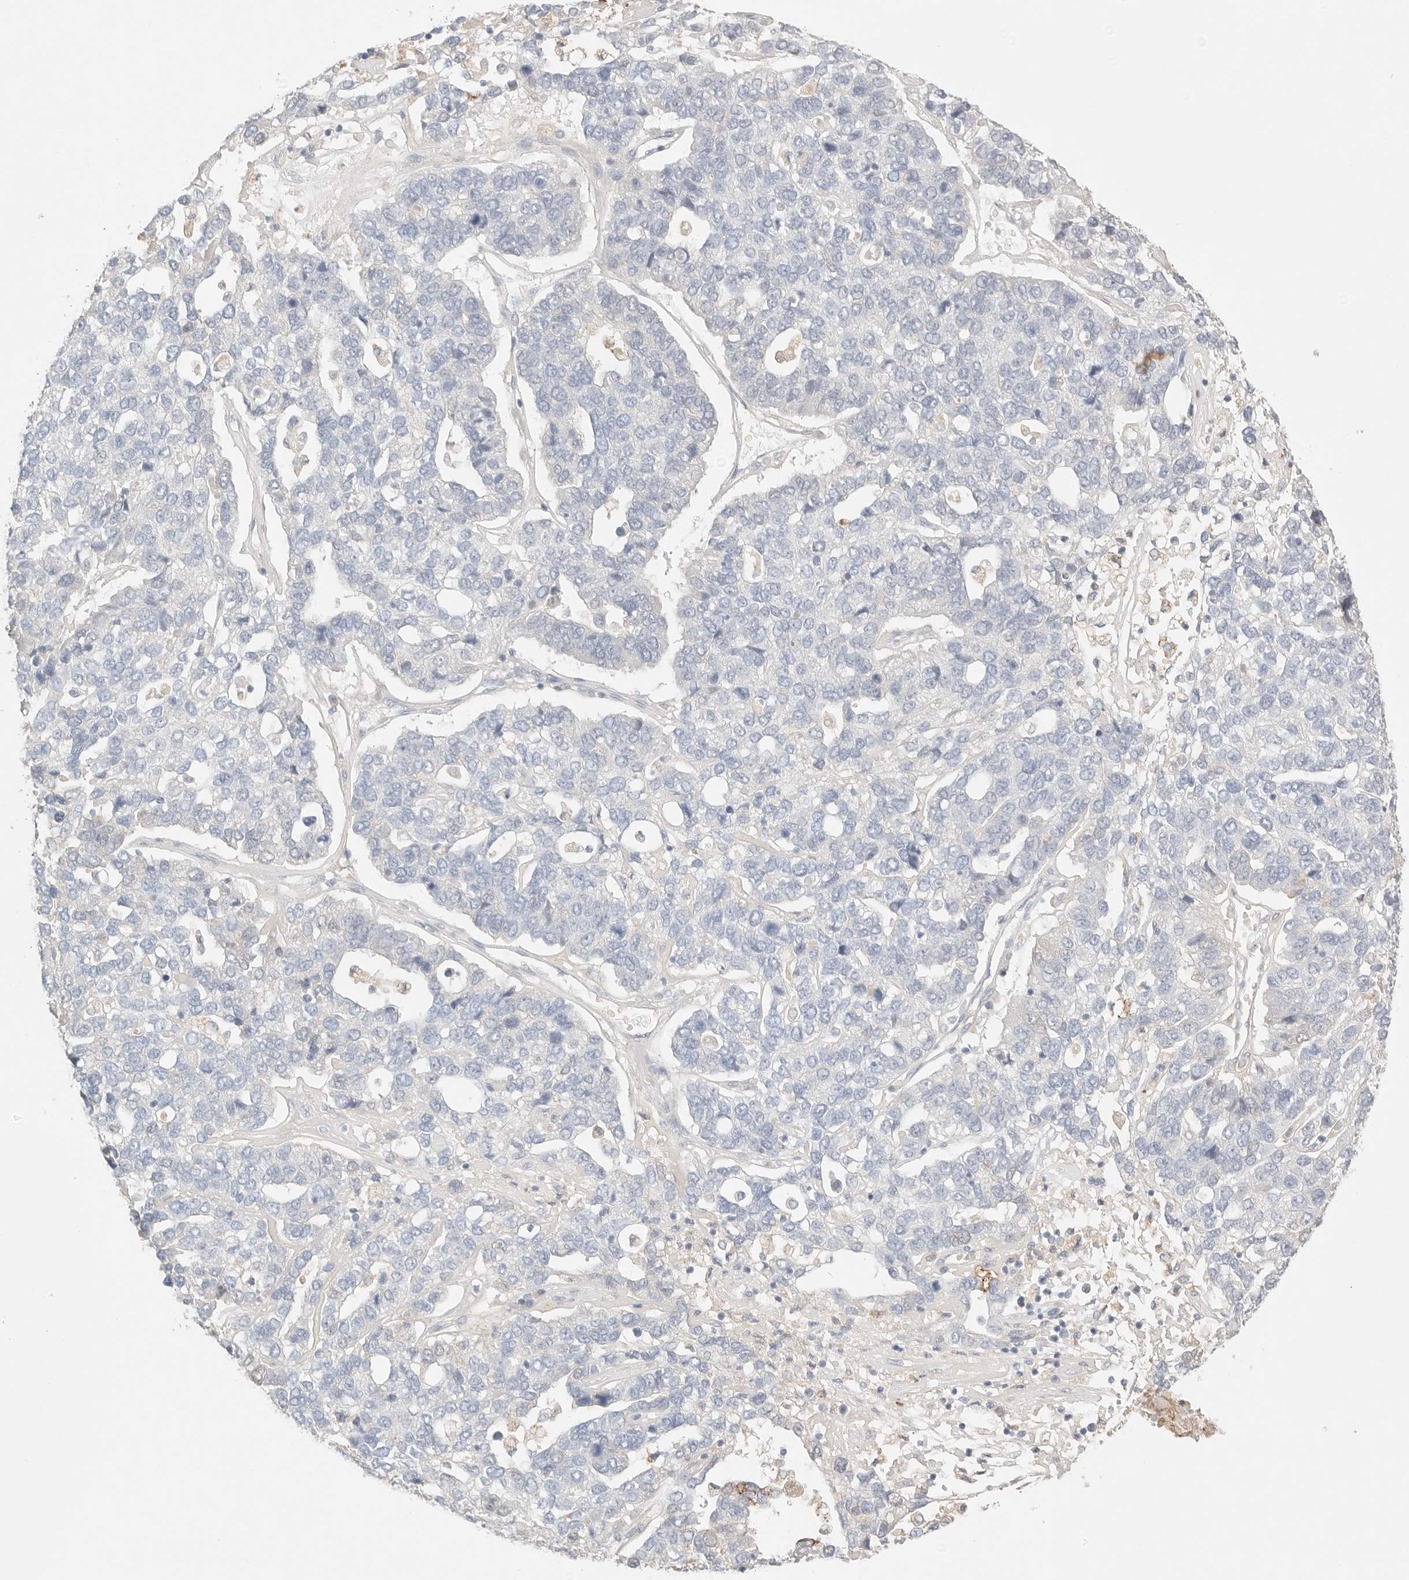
{"staining": {"intensity": "negative", "quantity": "none", "location": "none"}, "tissue": "pancreatic cancer", "cell_type": "Tumor cells", "image_type": "cancer", "snomed": [{"axis": "morphology", "description": "Adenocarcinoma, NOS"}, {"axis": "topography", "description": "Pancreas"}], "caption": "Immunohistochemistry histopathology image of pancreatic cancer stained for a protein (brown), which displays no positivity in tumor cells.", "gene": "CEP120", "patient": {"sex": "female", "age": 61}}